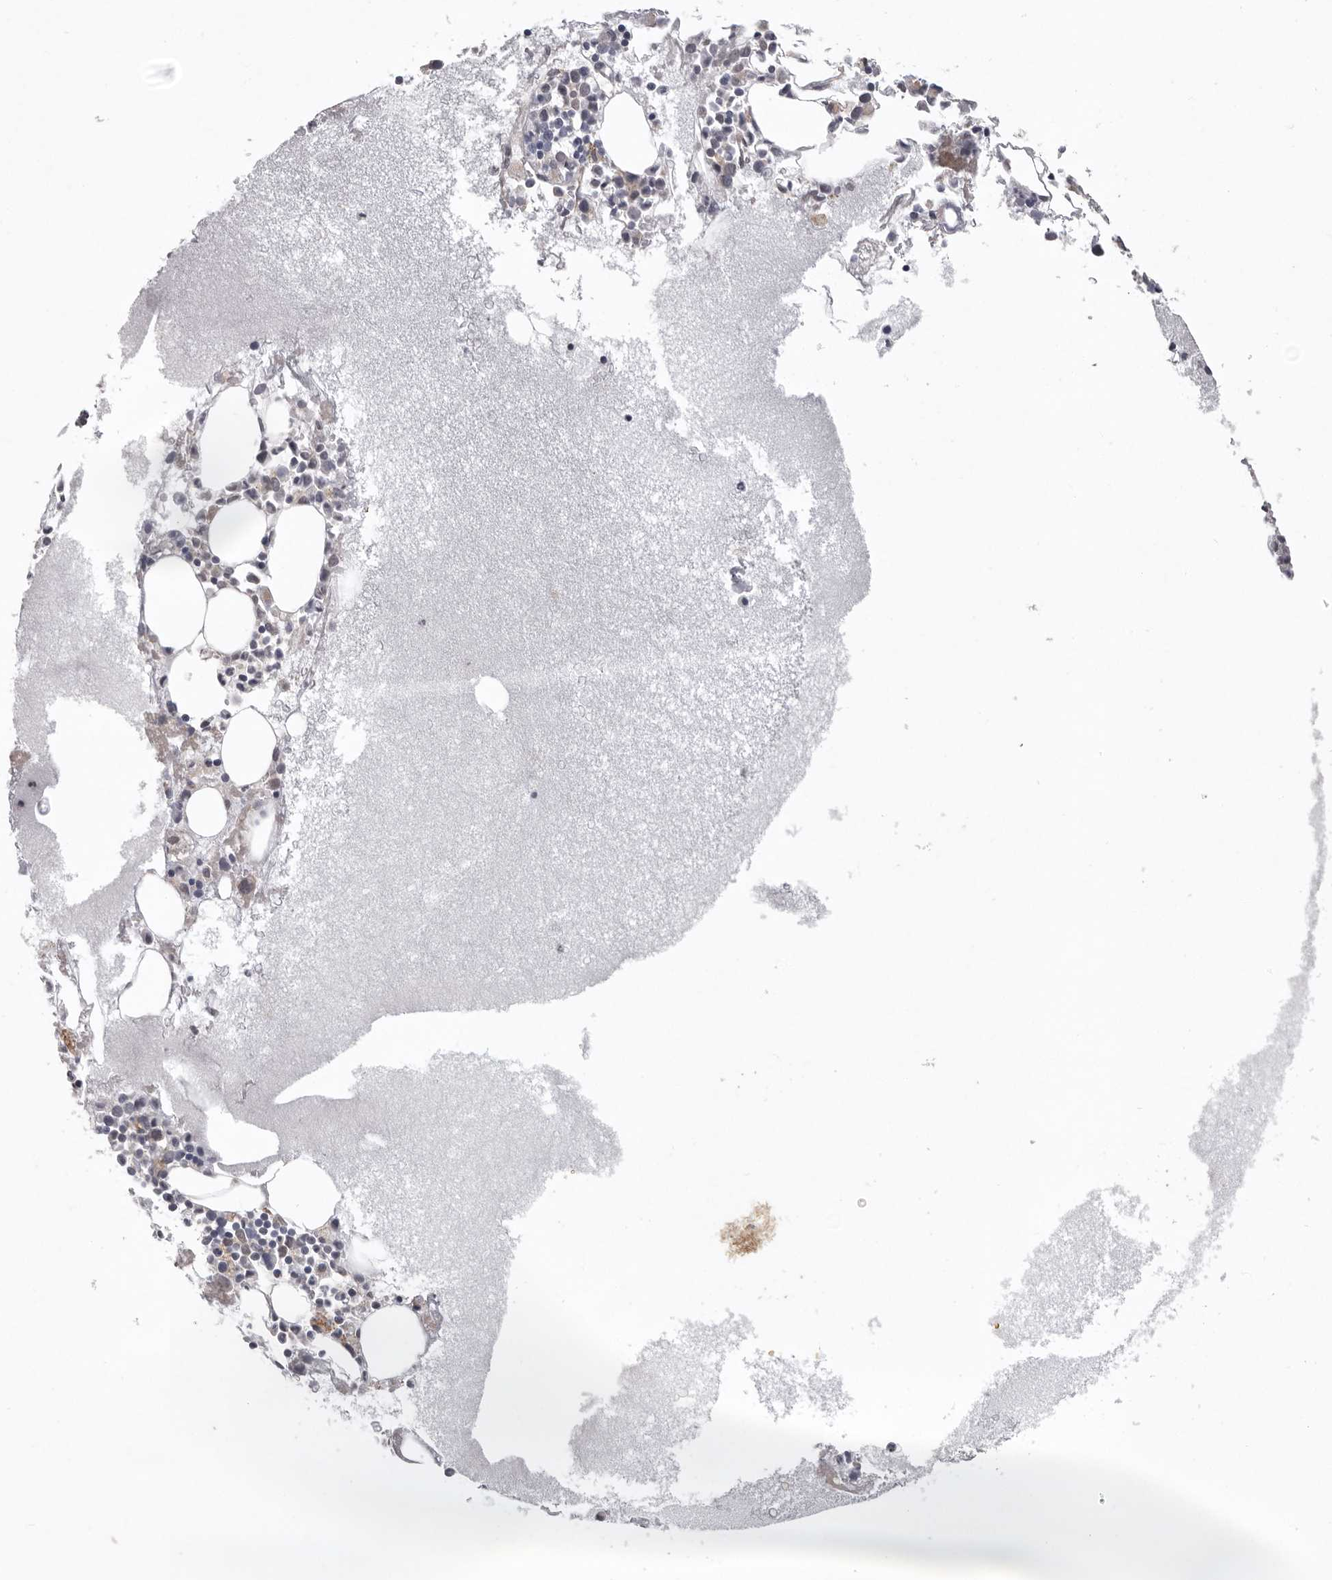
{"staining": {"intensity": "moderate", "quantity": "25%-75%", "location": "cytoplasmic/membranous"}, "tissue": "bone marrow", "cell_type": "Hematopoietic cells", "image_type": "normal", "snomed": [{"axis": "morphology", "description": "Normal tissue, NOS"}, {"axis": "topography", "description": "Bone marrow"}], "caption": "Immunohistochemical staining of normal human bone marrow shows 25%-75% levels of moderate cytoplasmic/membranous protein expression in approximately 25%-75% of hematopoietic cells. Using DAB (3,3'-diaminobenzidine) (brown) and hematoxylin (blue) stains, captured at high magnification using brightfield microscopy.", "gene": "NSUN4", "patient": {"sex": "female", "age": 52}}